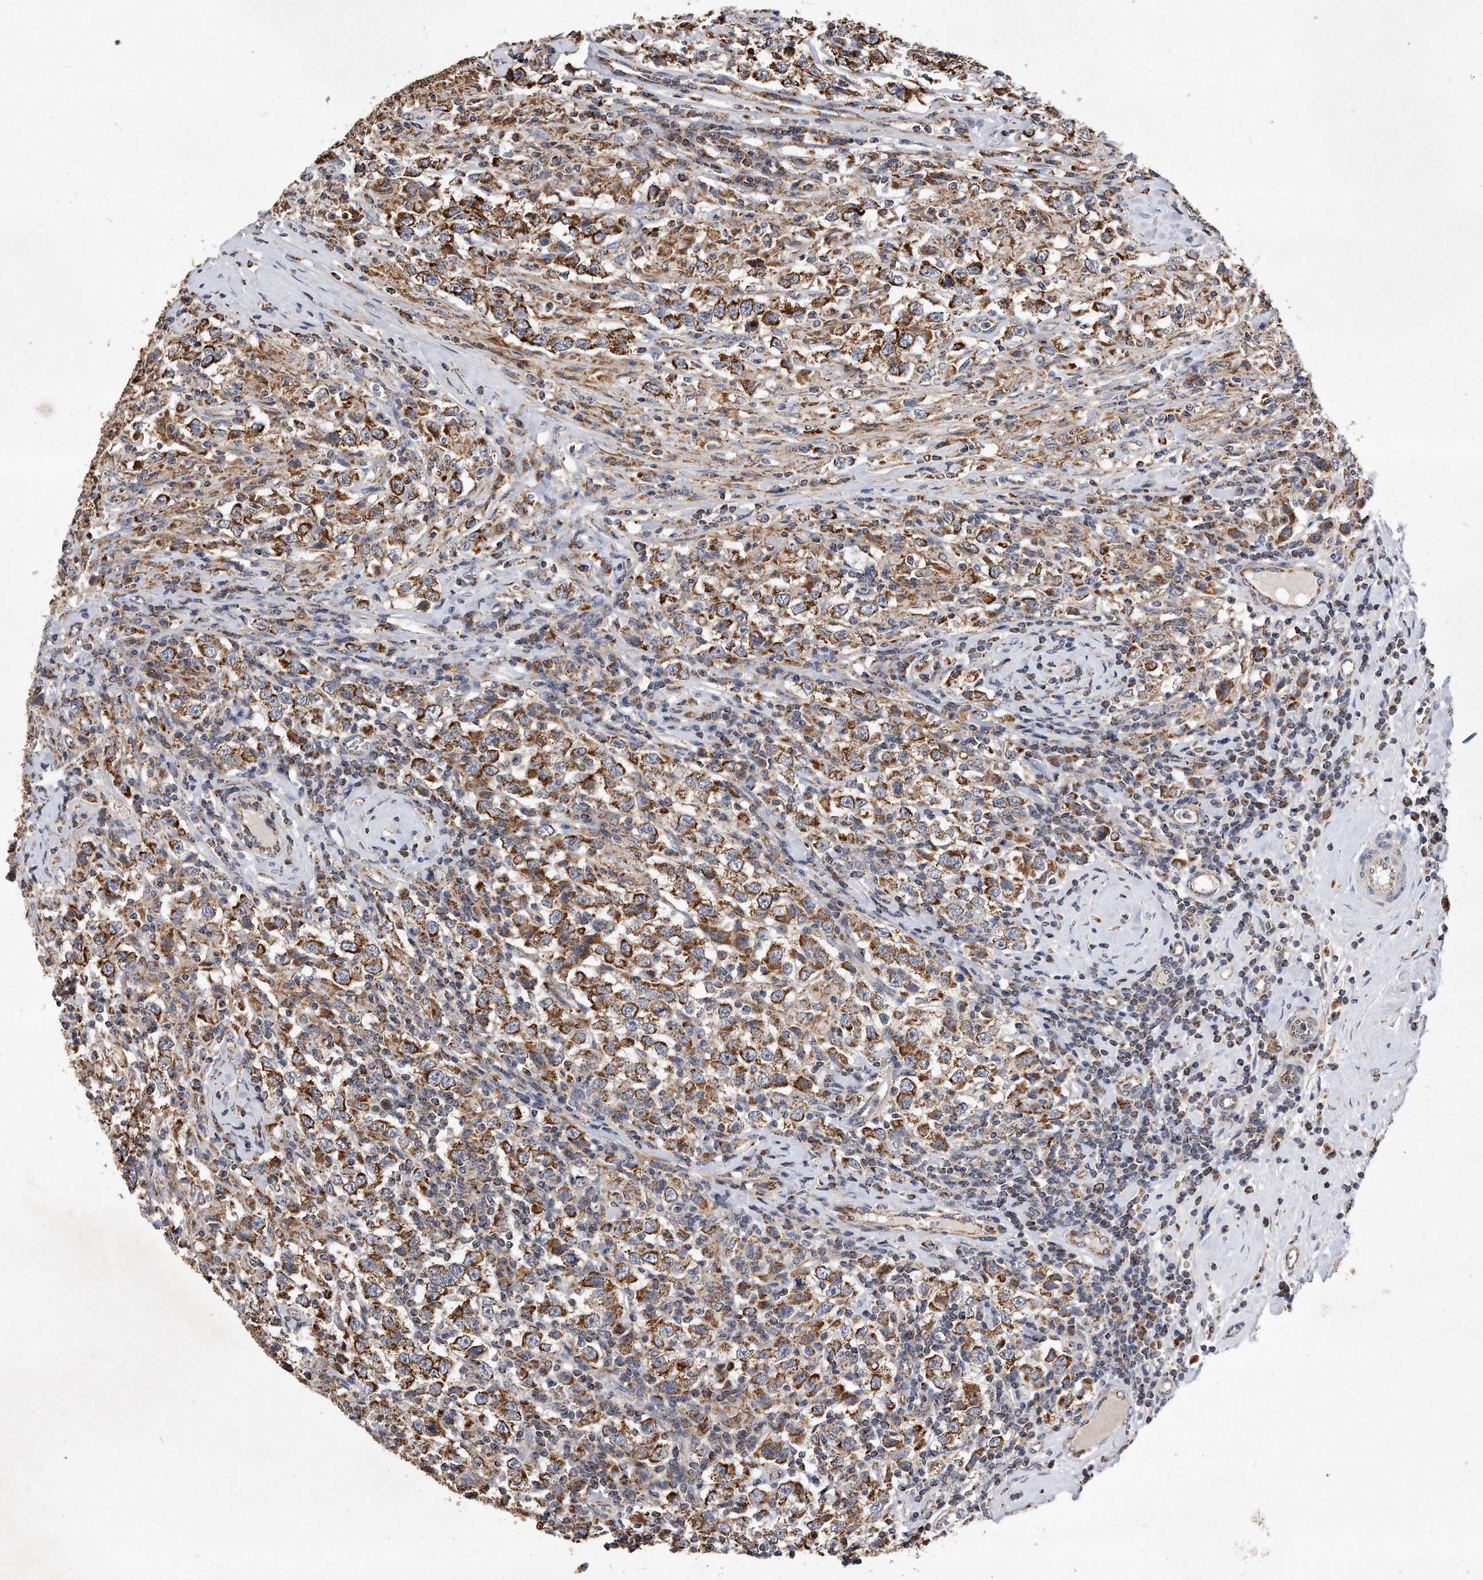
{"staining": {"intensity": "strong", "quantity": ">75%", "location": "cytoplasmic/membranous"}, "tissue": "testis cancer", "cell_type": "Tumor cells", "image_type": "cancer", "snomed": [{"axis": "morphology", "description": "Seminoma, NOS"}, {"axis": "topography", "description": "Testis"}], "caption": "There is high levels of strong cytoplasmic/membranous expression in tumor cells of testis cancer (seminoma), as demonstrated by immunohistochemical staining (brown color).", "gene": "PPP5C", "patient": {"sex": "male", "age": 41}}